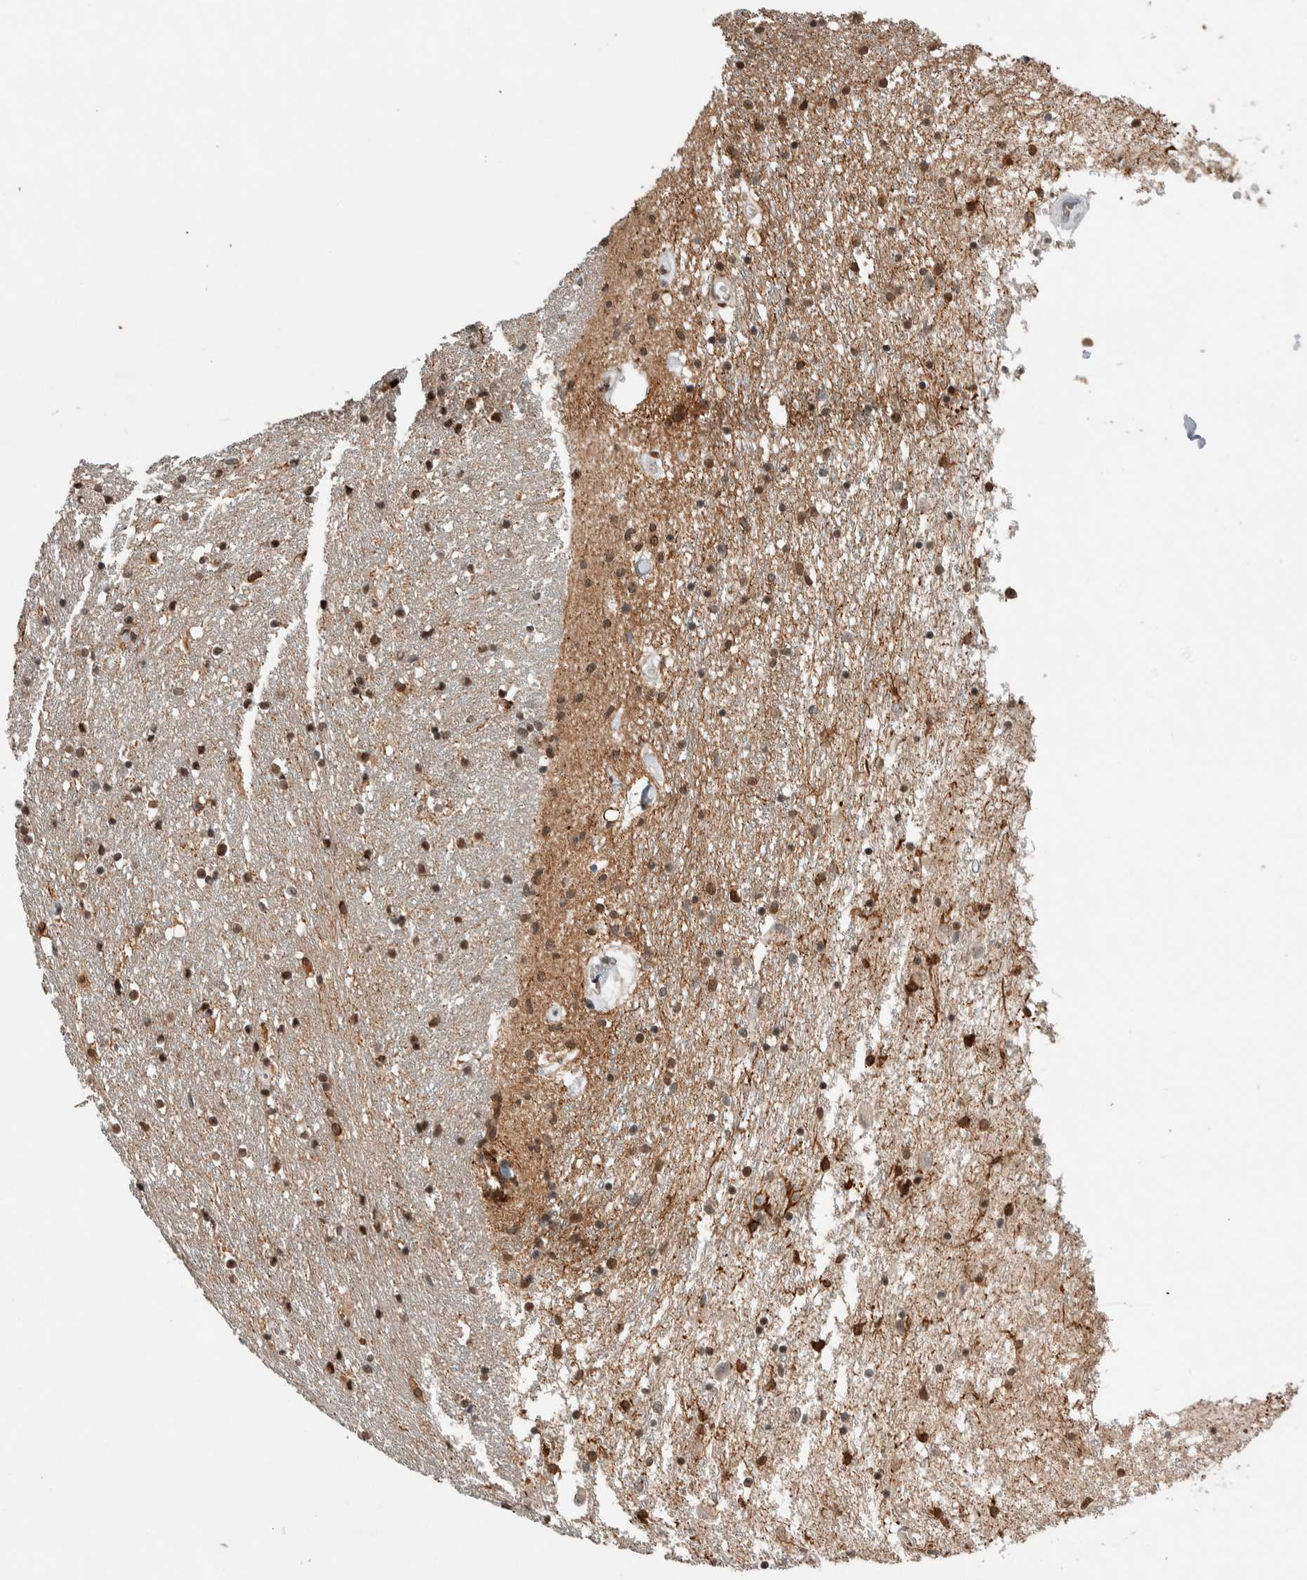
{"staining": {"intensity": "moderate", "quantity": ">75%", "location": "cytoplasmic/membranous,nuclear"}, "tissue": "caudate", "cell_type": "Glial cells", "image_type": "normal", "snomed": [{"axis": "morphology", "description": "Normal tissue, NOS"}, {"axis": "topography", "description": "Lateral ventricle wall"}], "caption": "High-magnification brightfield microscopy of normal caudate stained with DAB (3,3'-diaminobenzidine) (brown) and counterstained with hematoxylin (blue). glial cells exhibit moderate cytoplasmic/membranous,nuclear positivity is seen in approximately>75% of cells. (IHC, brightfield microscopy, high magnification).", "gene": "TNRC18", "patient": {"sex": "female", "age": 54}}